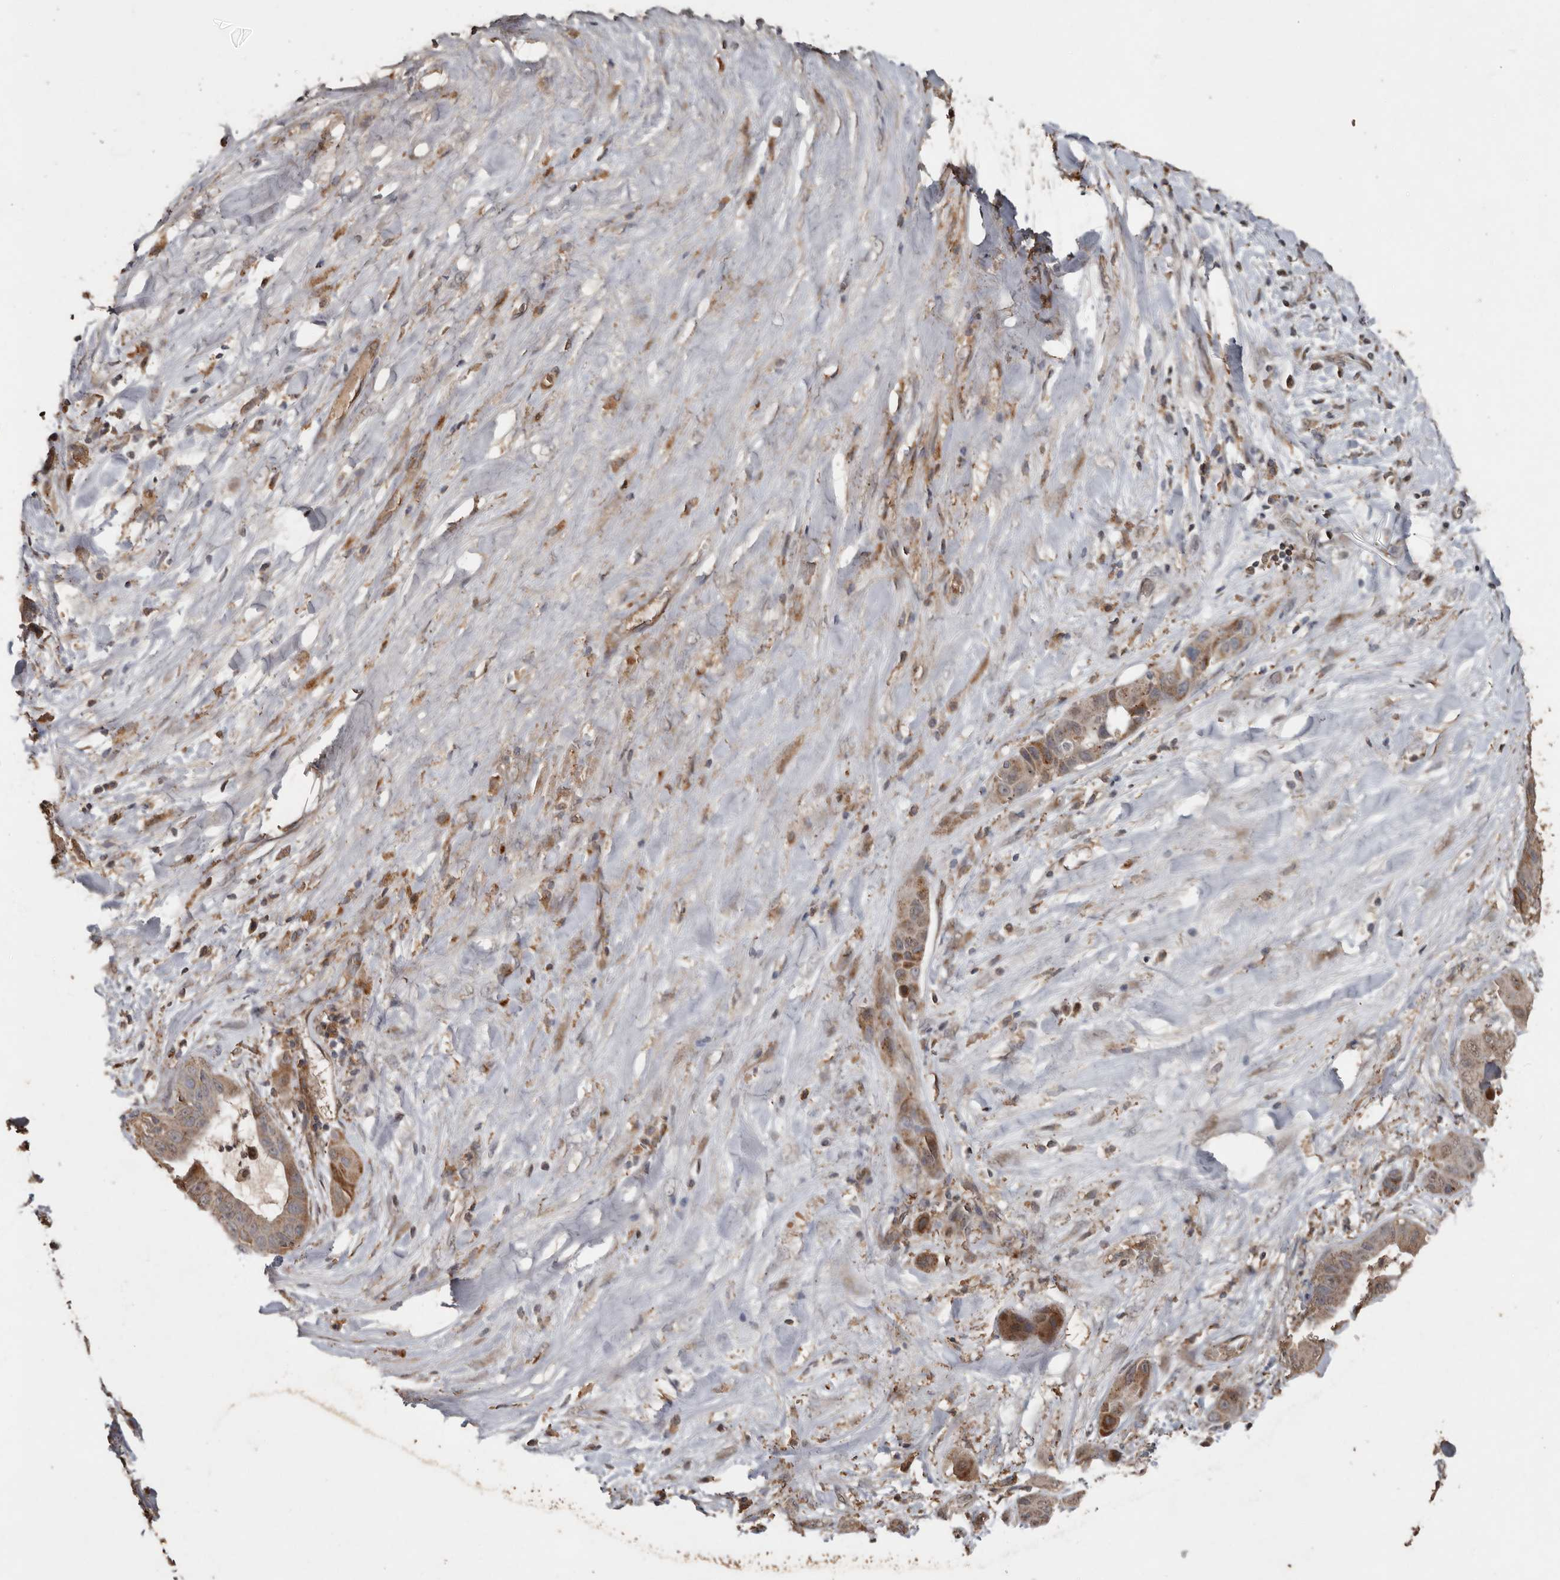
{"staining": {"intensity": "moderate", "quantity": ">75%", "location": "cytoplasmic/membranous"}, "tissue": "liver cancer", "cell_type": "Tumor cells", "image_type": "cancer", "snomed": [{"axis": "morphology", "description": "Cholangiocarcinoma"}, {"axis": "topography", "description": "Liver"}], "caption": "Tumor cells reveal medium levels of moderate cytoplasmic/membranous positivity in approximately >75% of cells in liver cancer (cholangiocarcinoma). The protein is shown in brown color, while the nuclei are stained blue.", "gene": "RANBP17", "patient": {"sex": "female", "age": 52}}